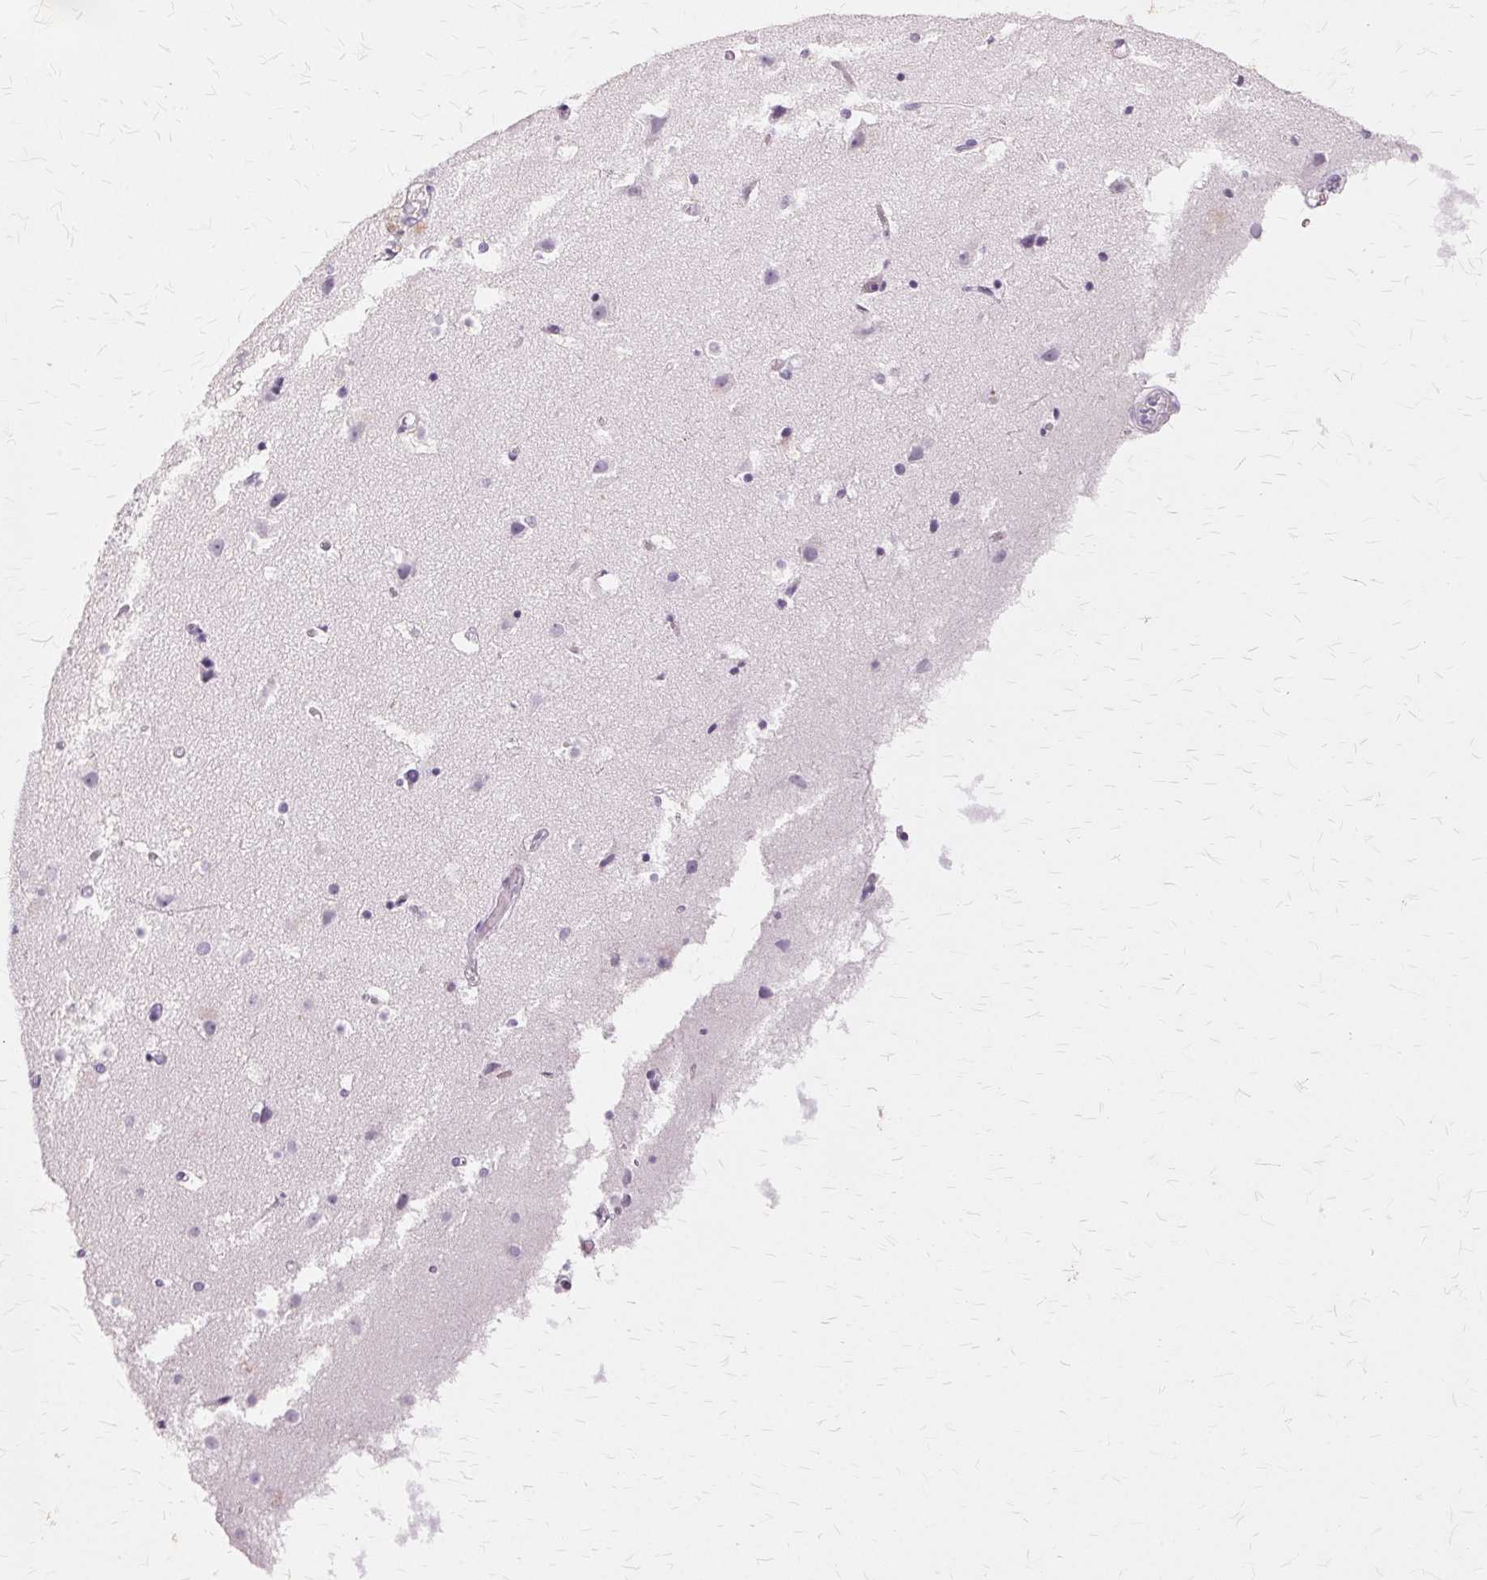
{"staining": {"intensity": "negative", "quantity": "none", "location": "none"}, "tissue": "cerebral cortex", "cell_type": "Endothelial cells", "image_type": "normal", "snomed": [{"axis": "morphology", "description": "Normal tissue, NOS"}, {"axis": "topography", "description": "Cerebral cortex"}], "caption": "Cerebral cortex stained for a protein using immunohistochemistry (IHC) exhibits no expression endothelial cells.", "gene": "SLC45A3", "patient": {"sex": "female", "age": 52}}